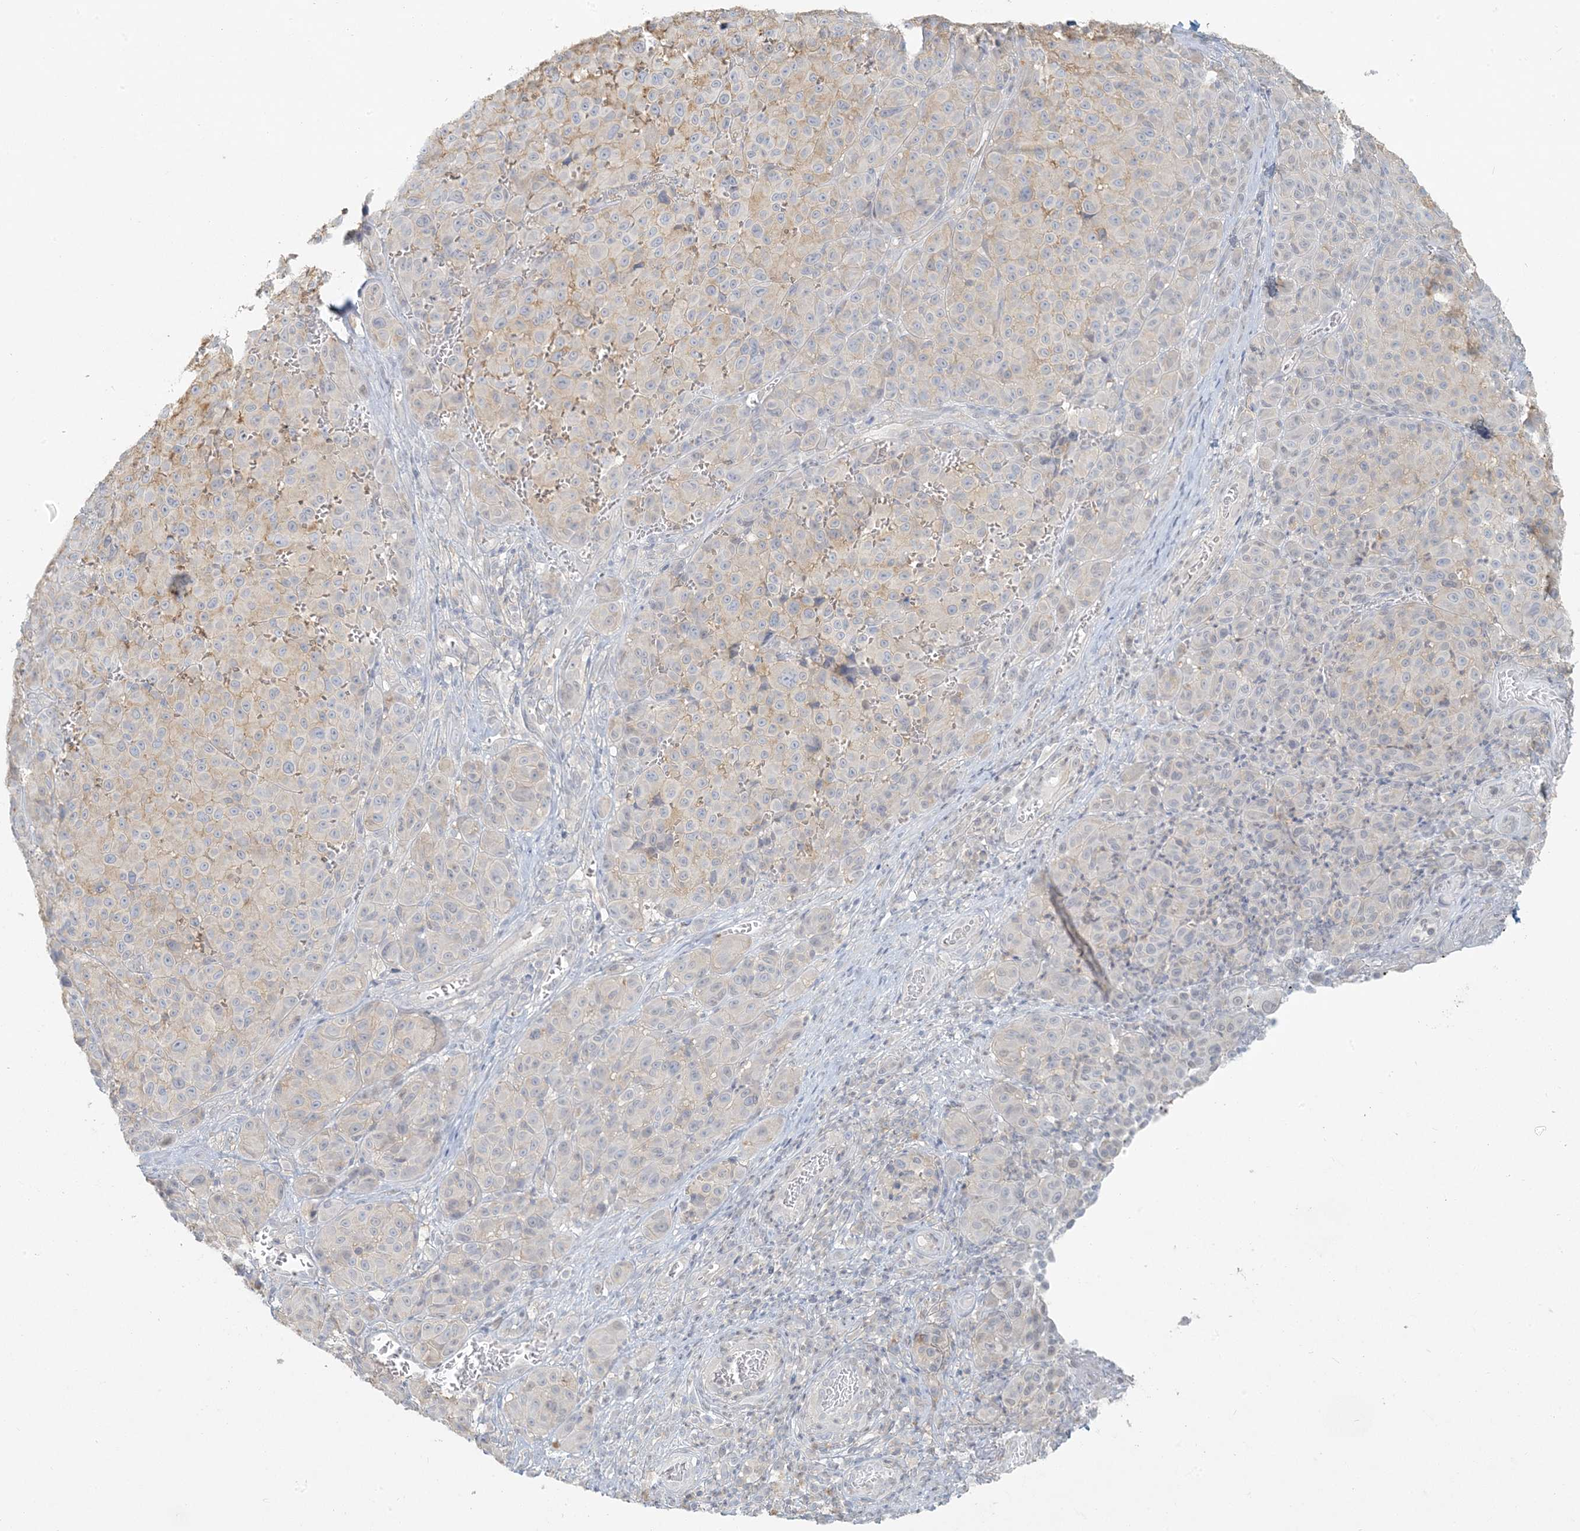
{"staining": {"intensity": "weak", "quantity": "<25%", "location": "cytoplasmic/membranous"}, "tissue": "melanoma", "cell_type": "Tumor cells", "image_type": "cancer", "snomed": [{"axis": "morphology", "description": "Malignant melanoma, NOS"}, {"axis": "topography", "description": "Skin"}], "caption": "Human malignant melanoma stained for a protein using IHC shows no expression in tumor cells.", "gene": "HACL1", "patient": {"sex": "male", "age": 73}}